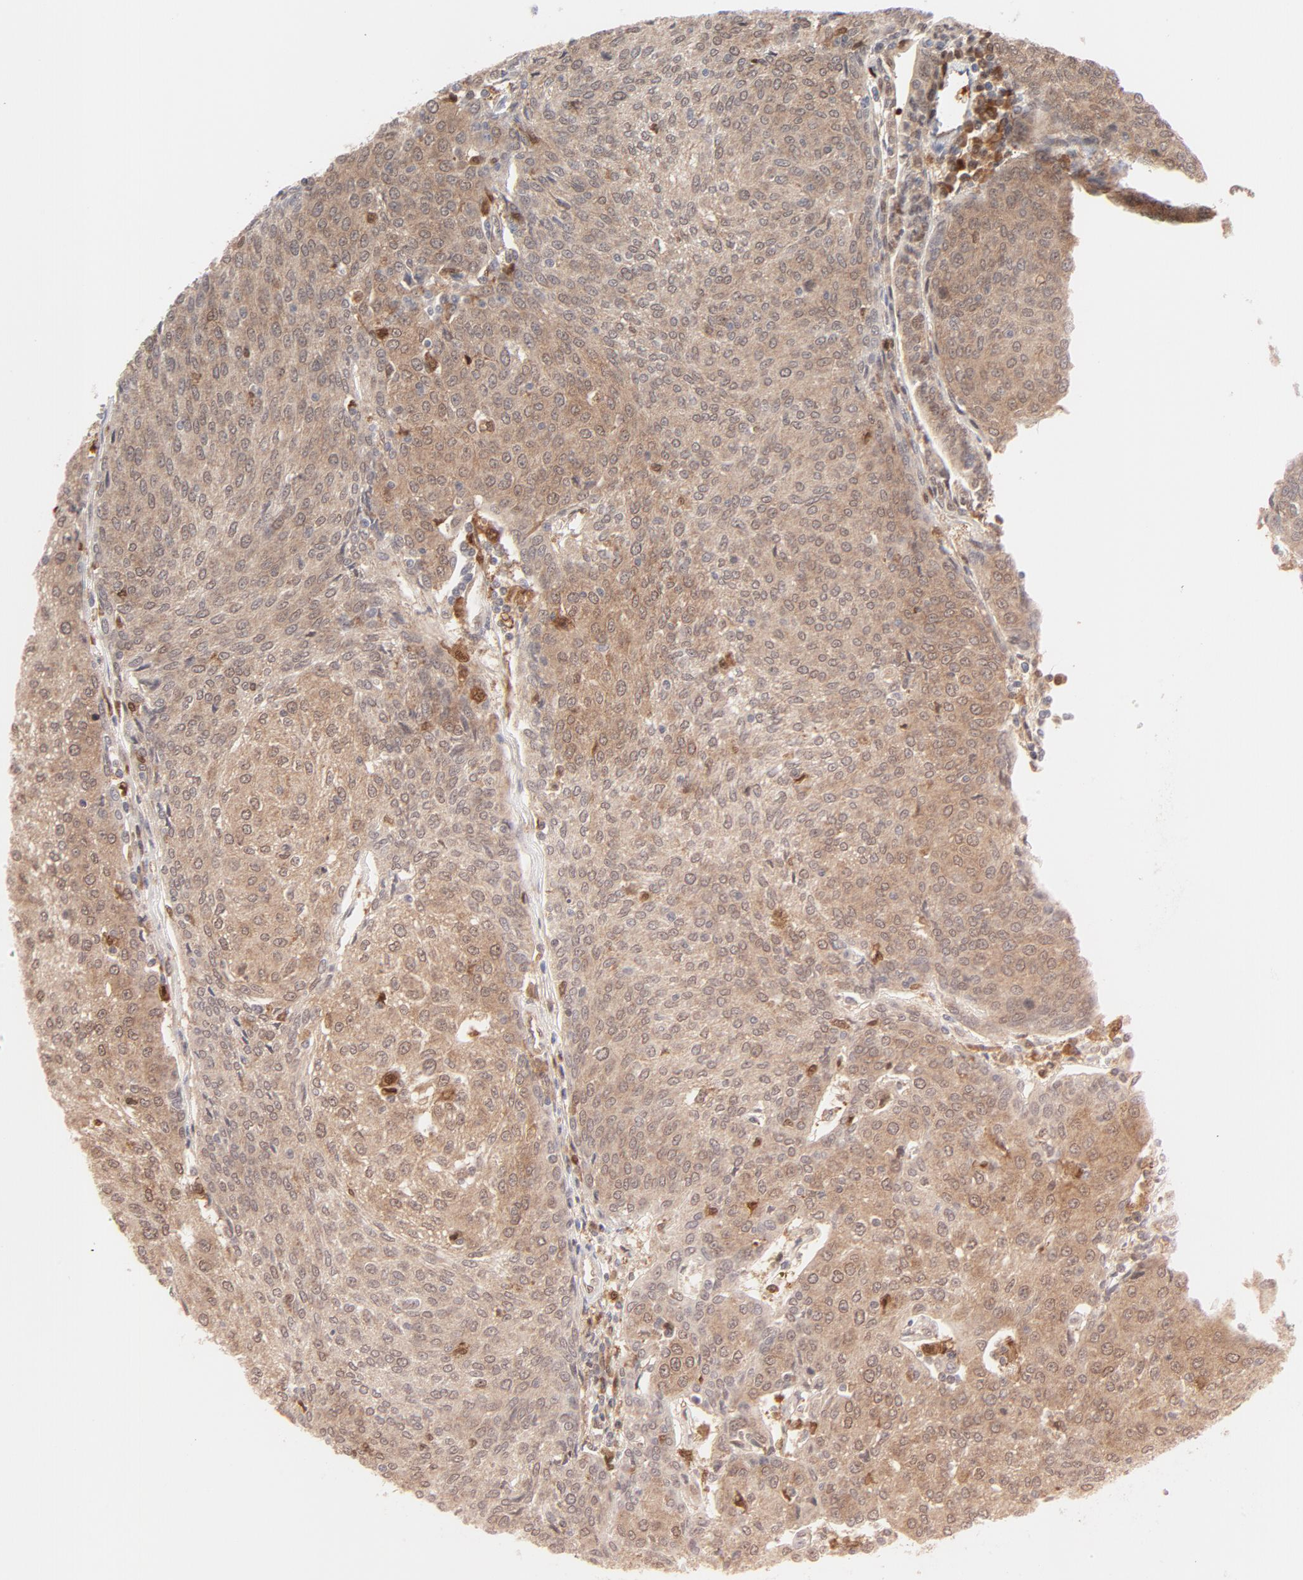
{"staining": {"intensity": "weak", "quantity": ">75%", "location": "cytoplasmic/membranous"}, "tissue": "urothelial cancer", "cell_type": "Tumor cells", "image_type": "cancer", "snomed": [{"axis": "morphology", "description": "Urothelial carcinoma, High grade"}, {"axis": "topography", "description": "Urinary bladder"}], "caption": "Human high-grade urothelial carcinoma stained with a brown dye exhibits weak cytoplasmic/membranous positive staining in about >75% of tumor cells.", "gene": "PRDX1", "patient": {"sex": "female", "age": 85}}